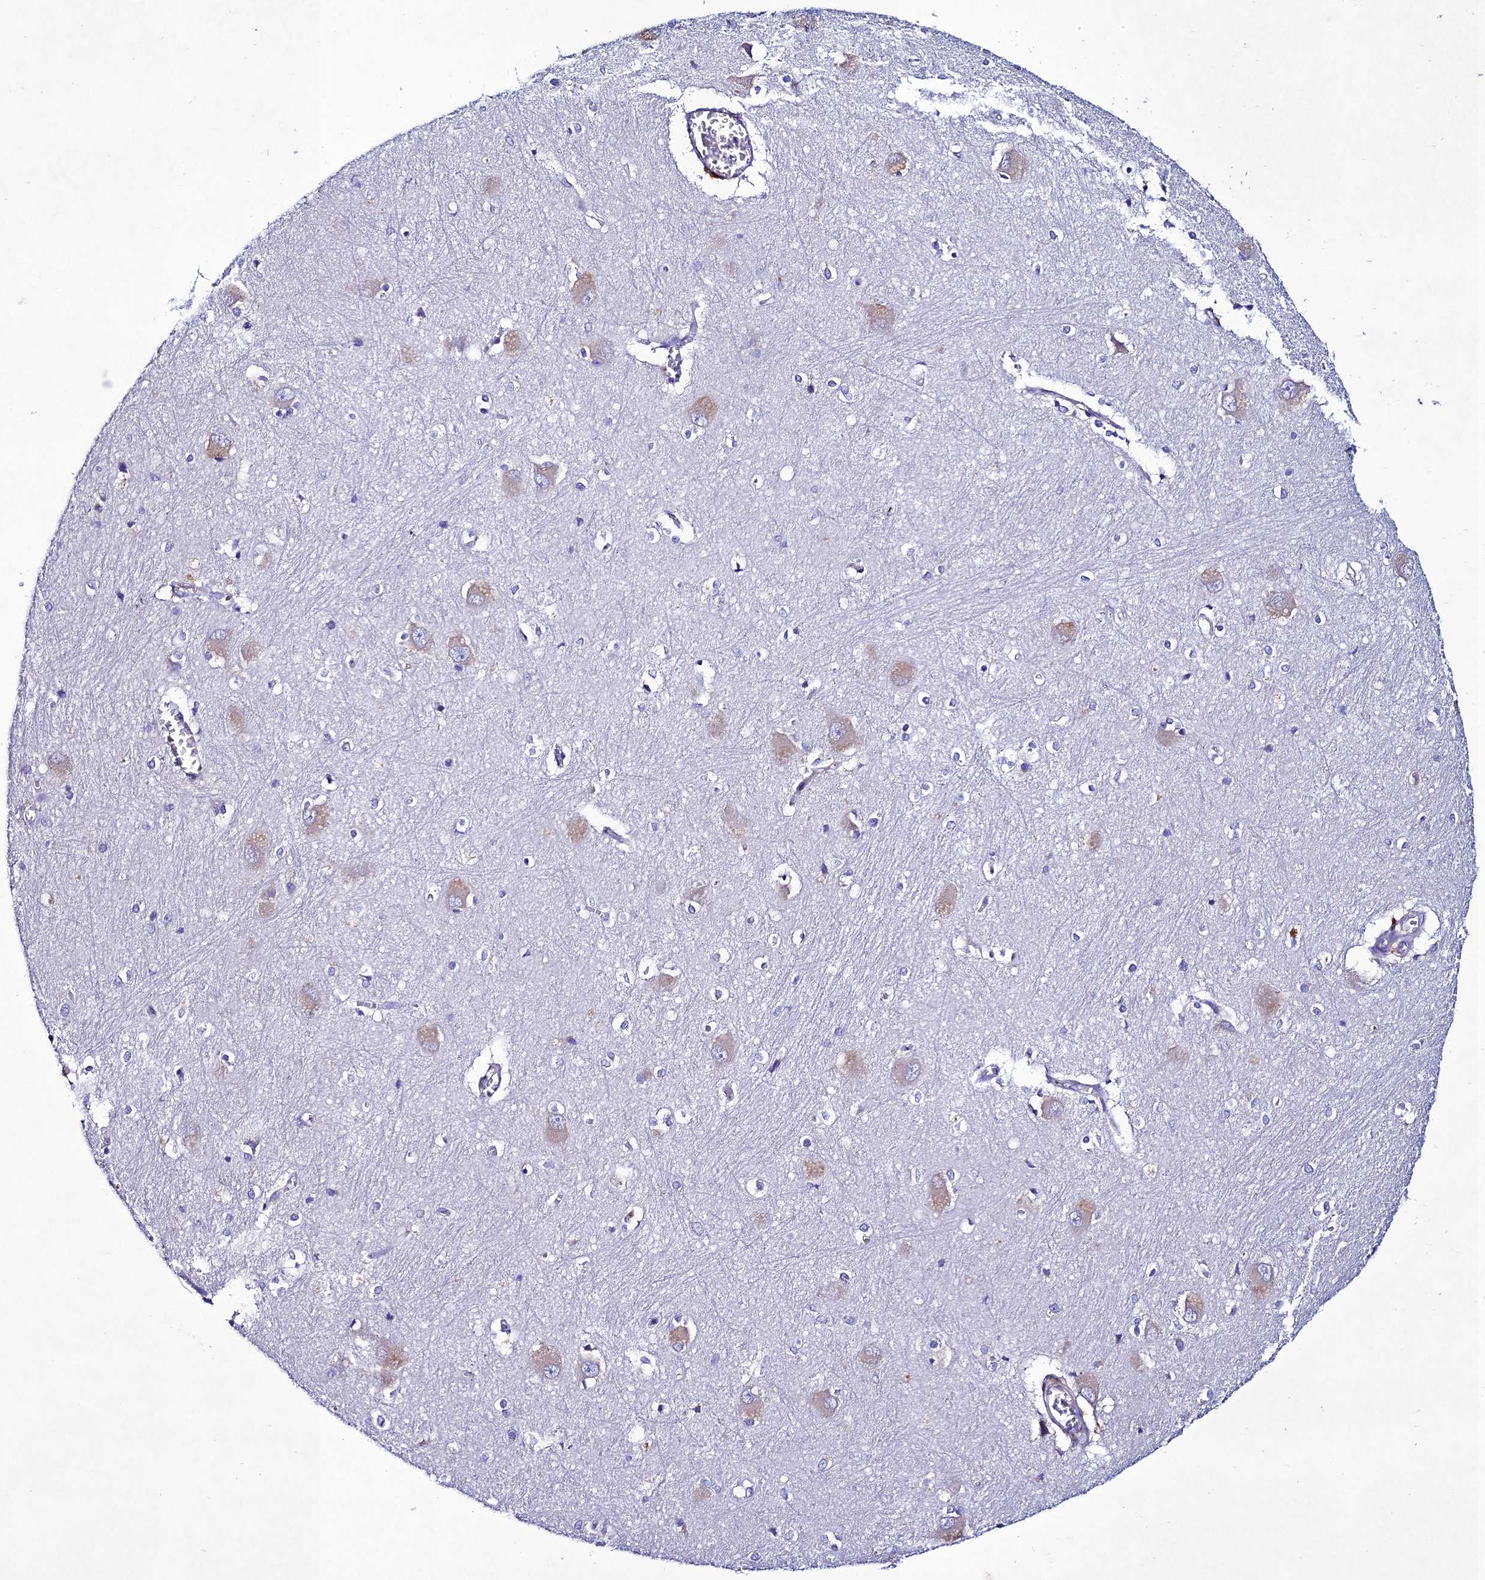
{"staining": {"intensity": "moderate", "quantity": "<25%", "location": "cytoplasmic/membranous"}, "tissue": "caudate", "cell_type": "Glial cells", "image_type": "normal", "snomed": [{"axis": "morphology", "description": "Normal tissue, NOS"}, {"axis": "topography", "description": "Lateral ventricle wall"}], "caption": "Immunohistochemical staining of normal human caudate displays low levels of moderate cytoplasmic/membranous staining in approximately <25% of glial cells.", "gene": "OR51Q1", "patient": {"sex": "male", "age": 37}}